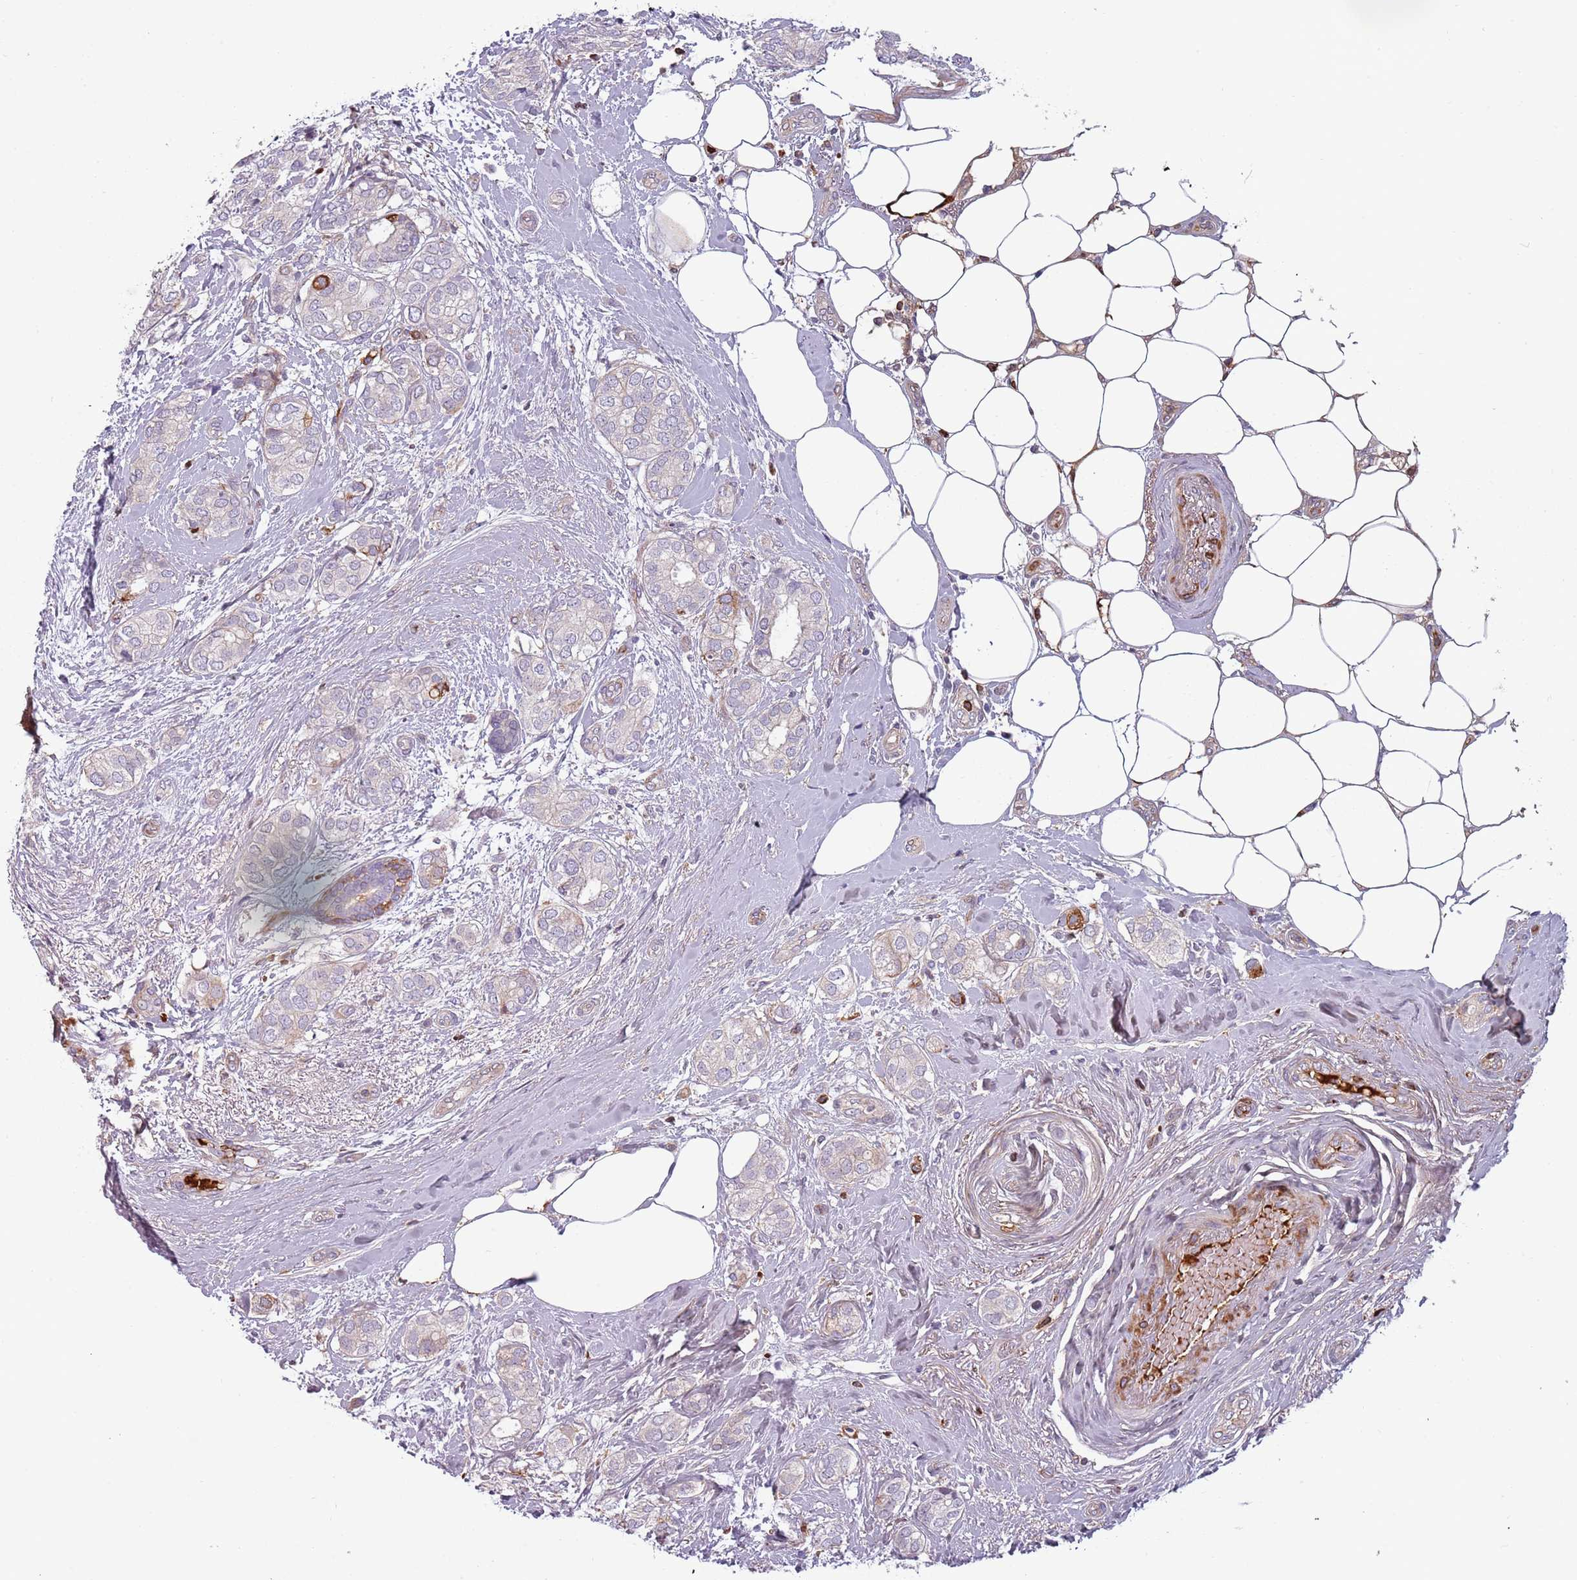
{"staining": {"intensity": "negative", "quantity": "none", "location": "none"}, "tissue": "breast cancer", "cell_type": "Tumor cells", "image_type": "cancer", "snomed": [{"axis": "morphology", "description": "Duct carcinoma"}, {"axis": "topography", "description": "Breast"}], "caption": "Immunohistochemical staining of breast cancer (infiltrating ductal carcinoma) shows no significant expression in tumor cells.", "gene": "NADK", "patient": {"sex": "female", "age": 73}}